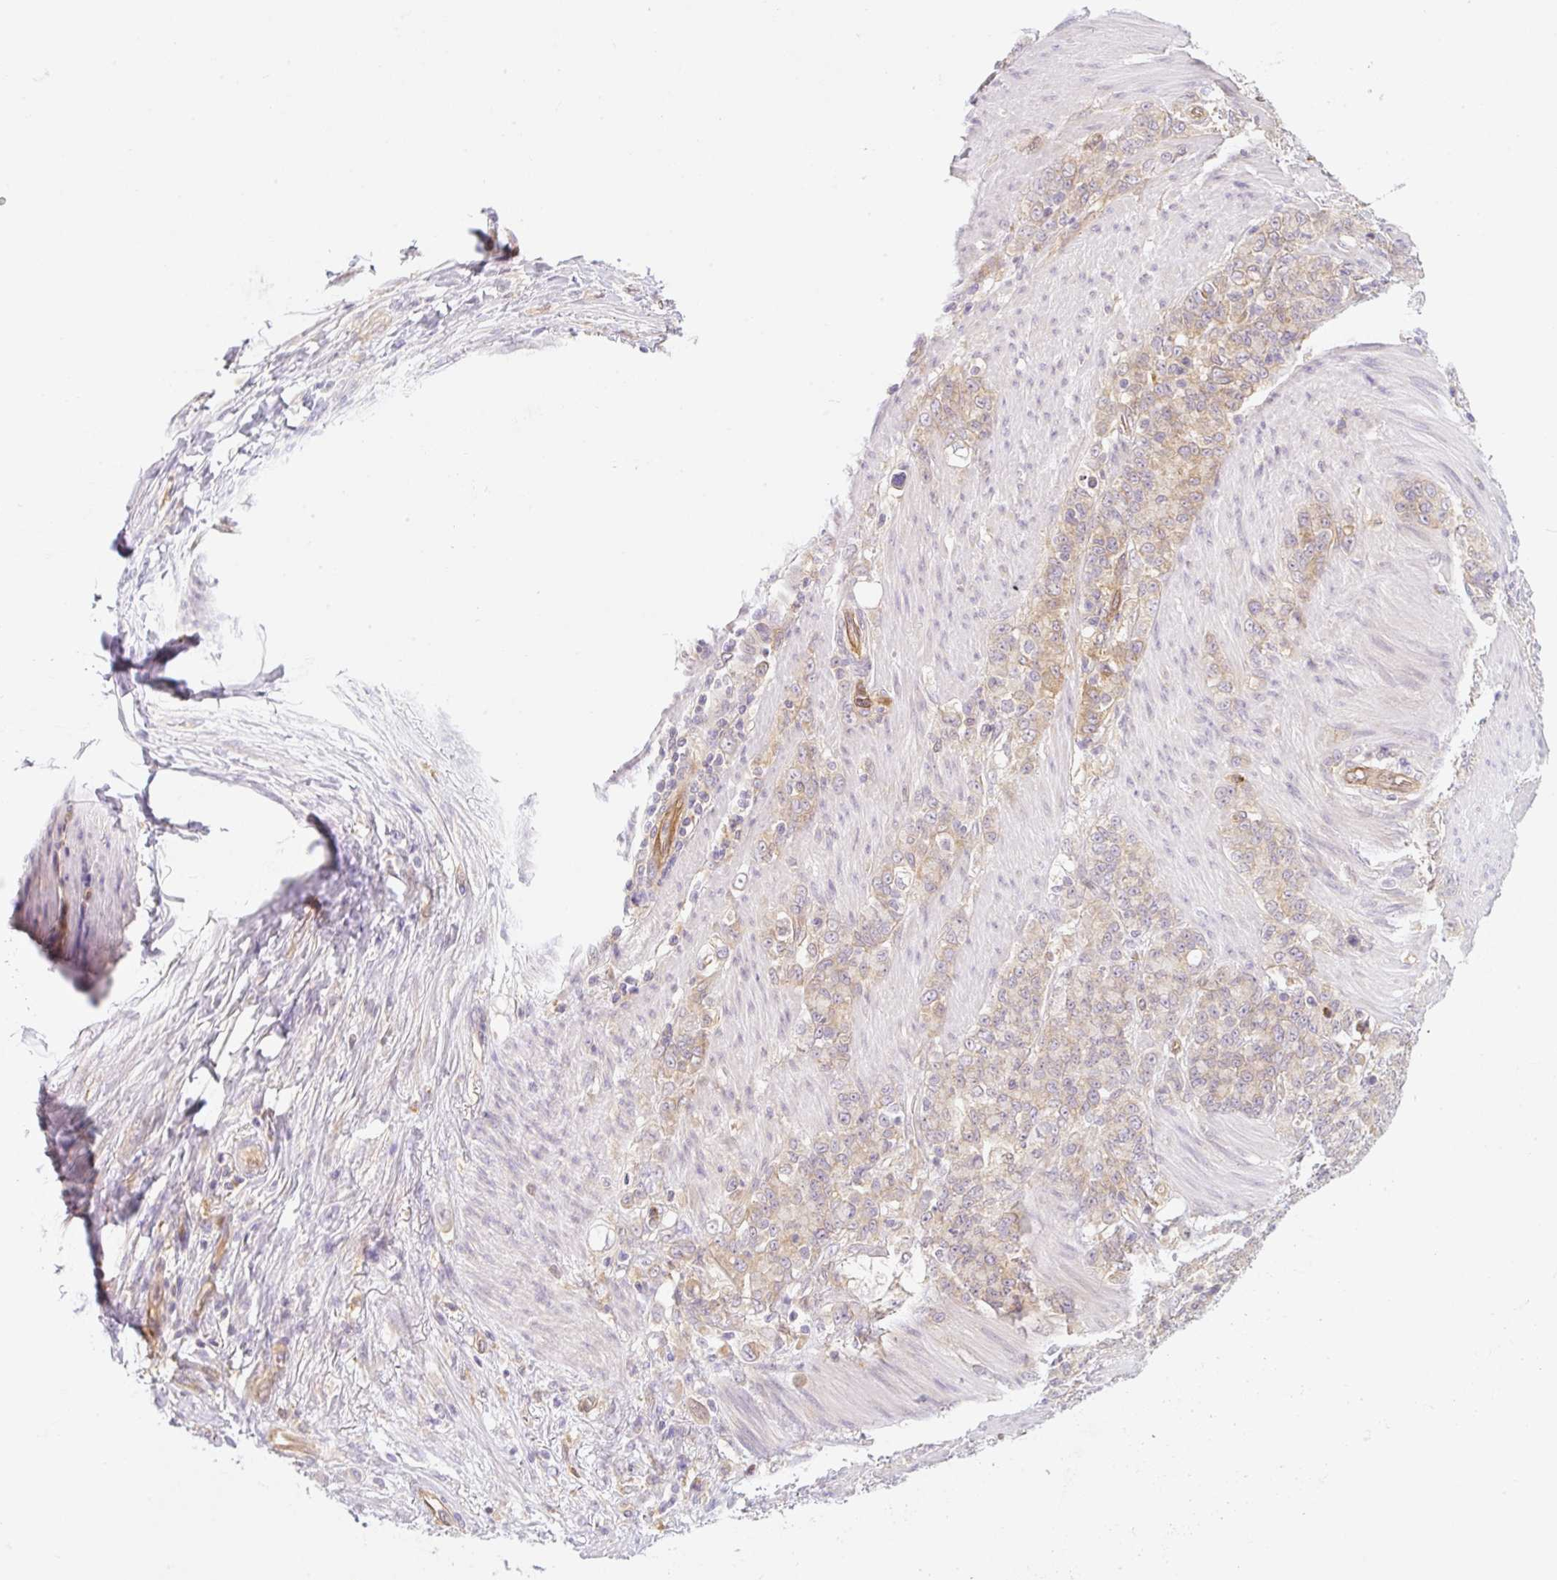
{"staining": {"intensity": "weak", "quantity": ">75%", "location": "cytoplasmic/membranous"}, "tissue": "stomach cancer", "cell_type": "Tumor cells", "image_type": "cancer", "snomed": [{"axis": "morphology", "description": "Adenocarcinoma, NOS"}, {"axis": "topography", "description": "Stomach"}], "caption": "Protein positivity by immunohistochemistry (IHC) shows weak cytoplasmic/membranous expression in approximately >75% of tumor cells in stomach adenocarcinoma. (Brightfield microscopy of DAB IHC at high magnification).", "gene": "OMA1", "patient": {"sex": "female", "age": 79}}